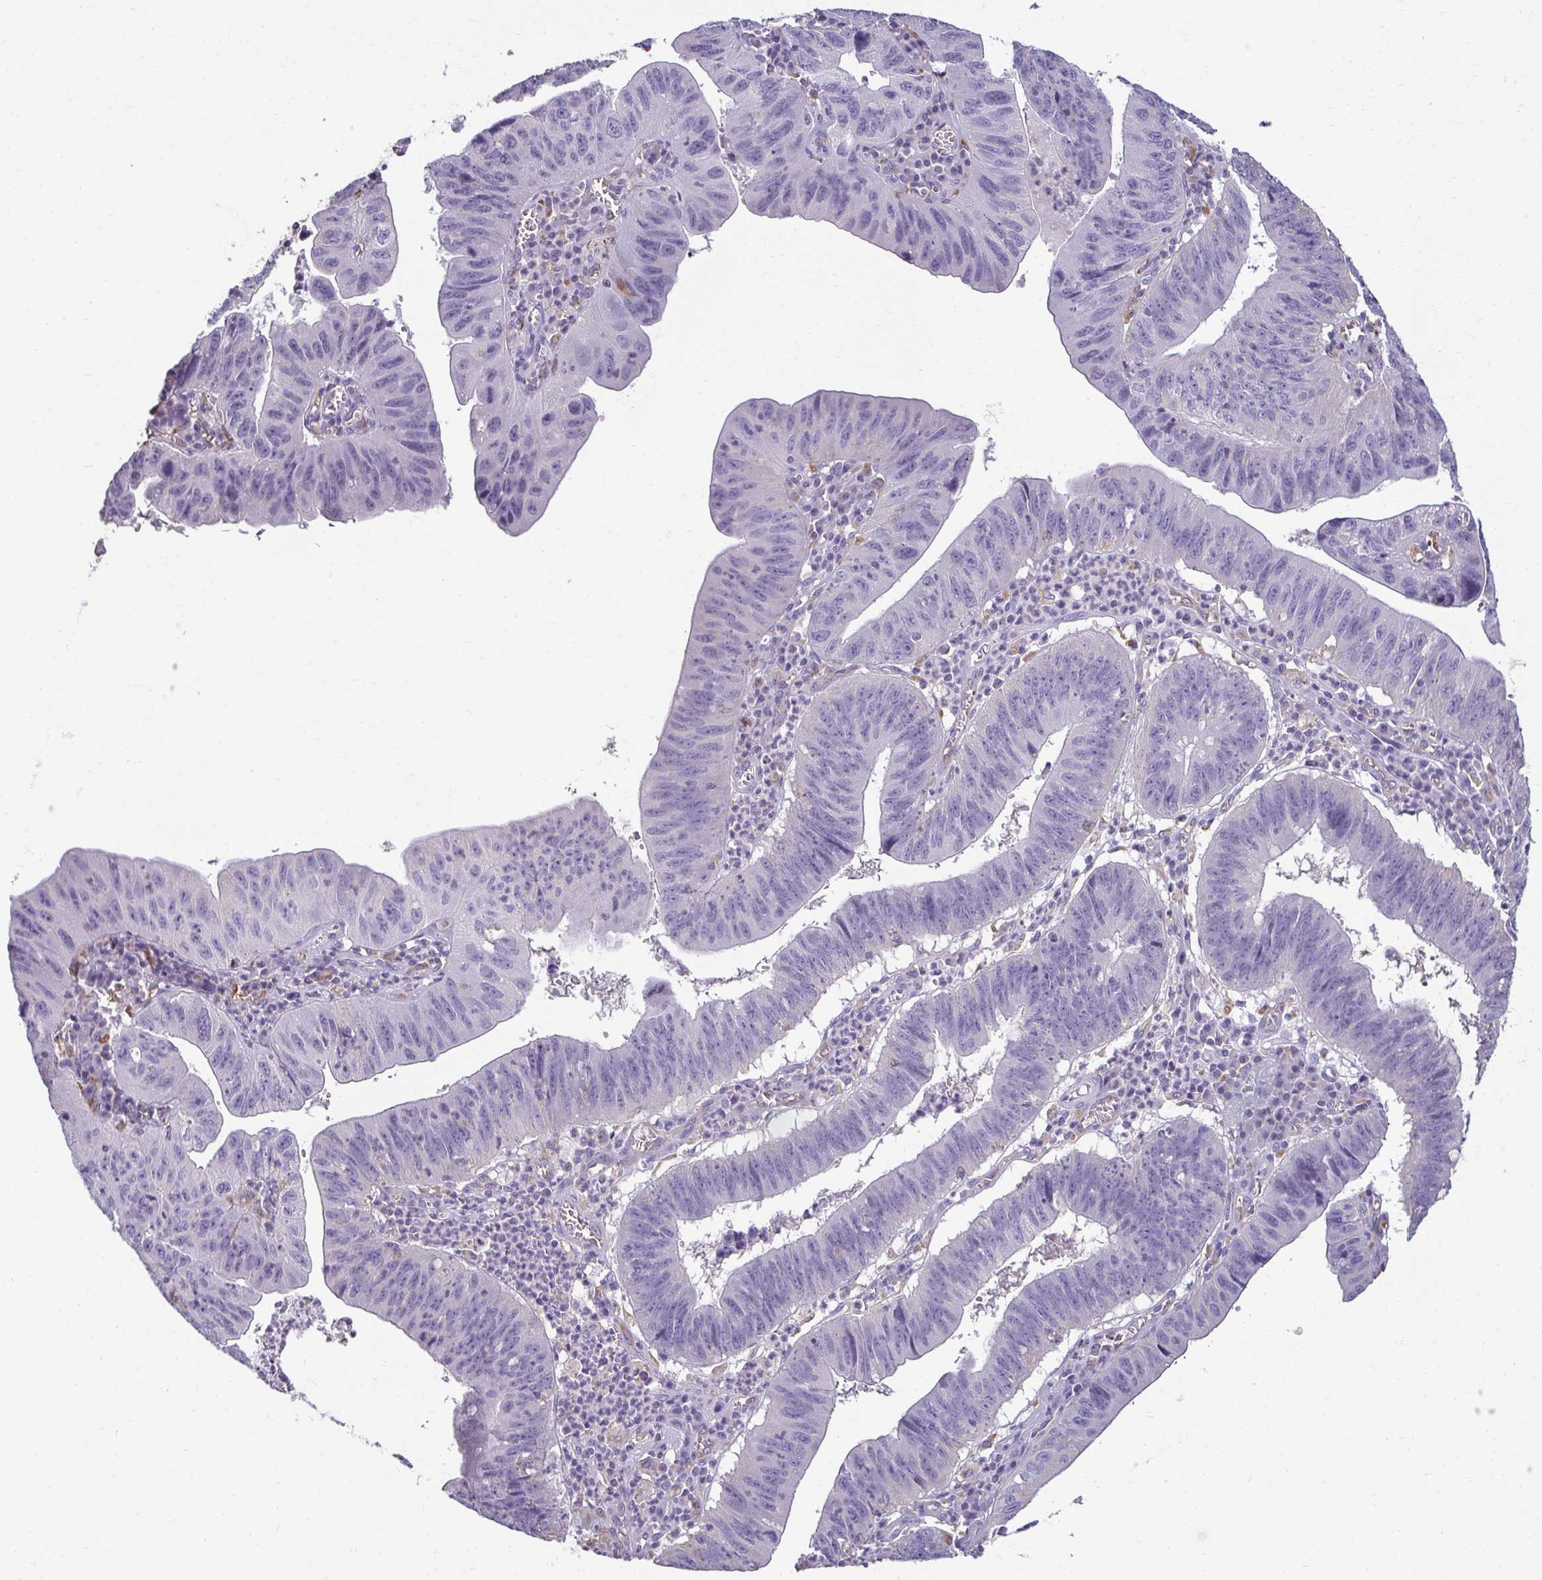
{"staining": {"intensity": "negative", "quantity": "none", "location": "none"}, "tissue": "stomach cancer", "cell_type": "Tumor cells", "image_type": "cancer", "snomed": [{"axis": "morphology", "description": "Adenocarcinoma, NOS"}, {"axis": "topography", "description": "Stomach"}], "caption": "High magnification brightfield microscopy of adenocarcinoma (stomach) stained with DAB (3,3'-diaminobenzidine) (brown) and counterstained with hematoxylin (blue): tumor cells show no significant staining. (Brightfield microscopy of DAB IHC at high magnification).", "gene": "PDE2A", "patient": {"sex": "male", "age": 59}}